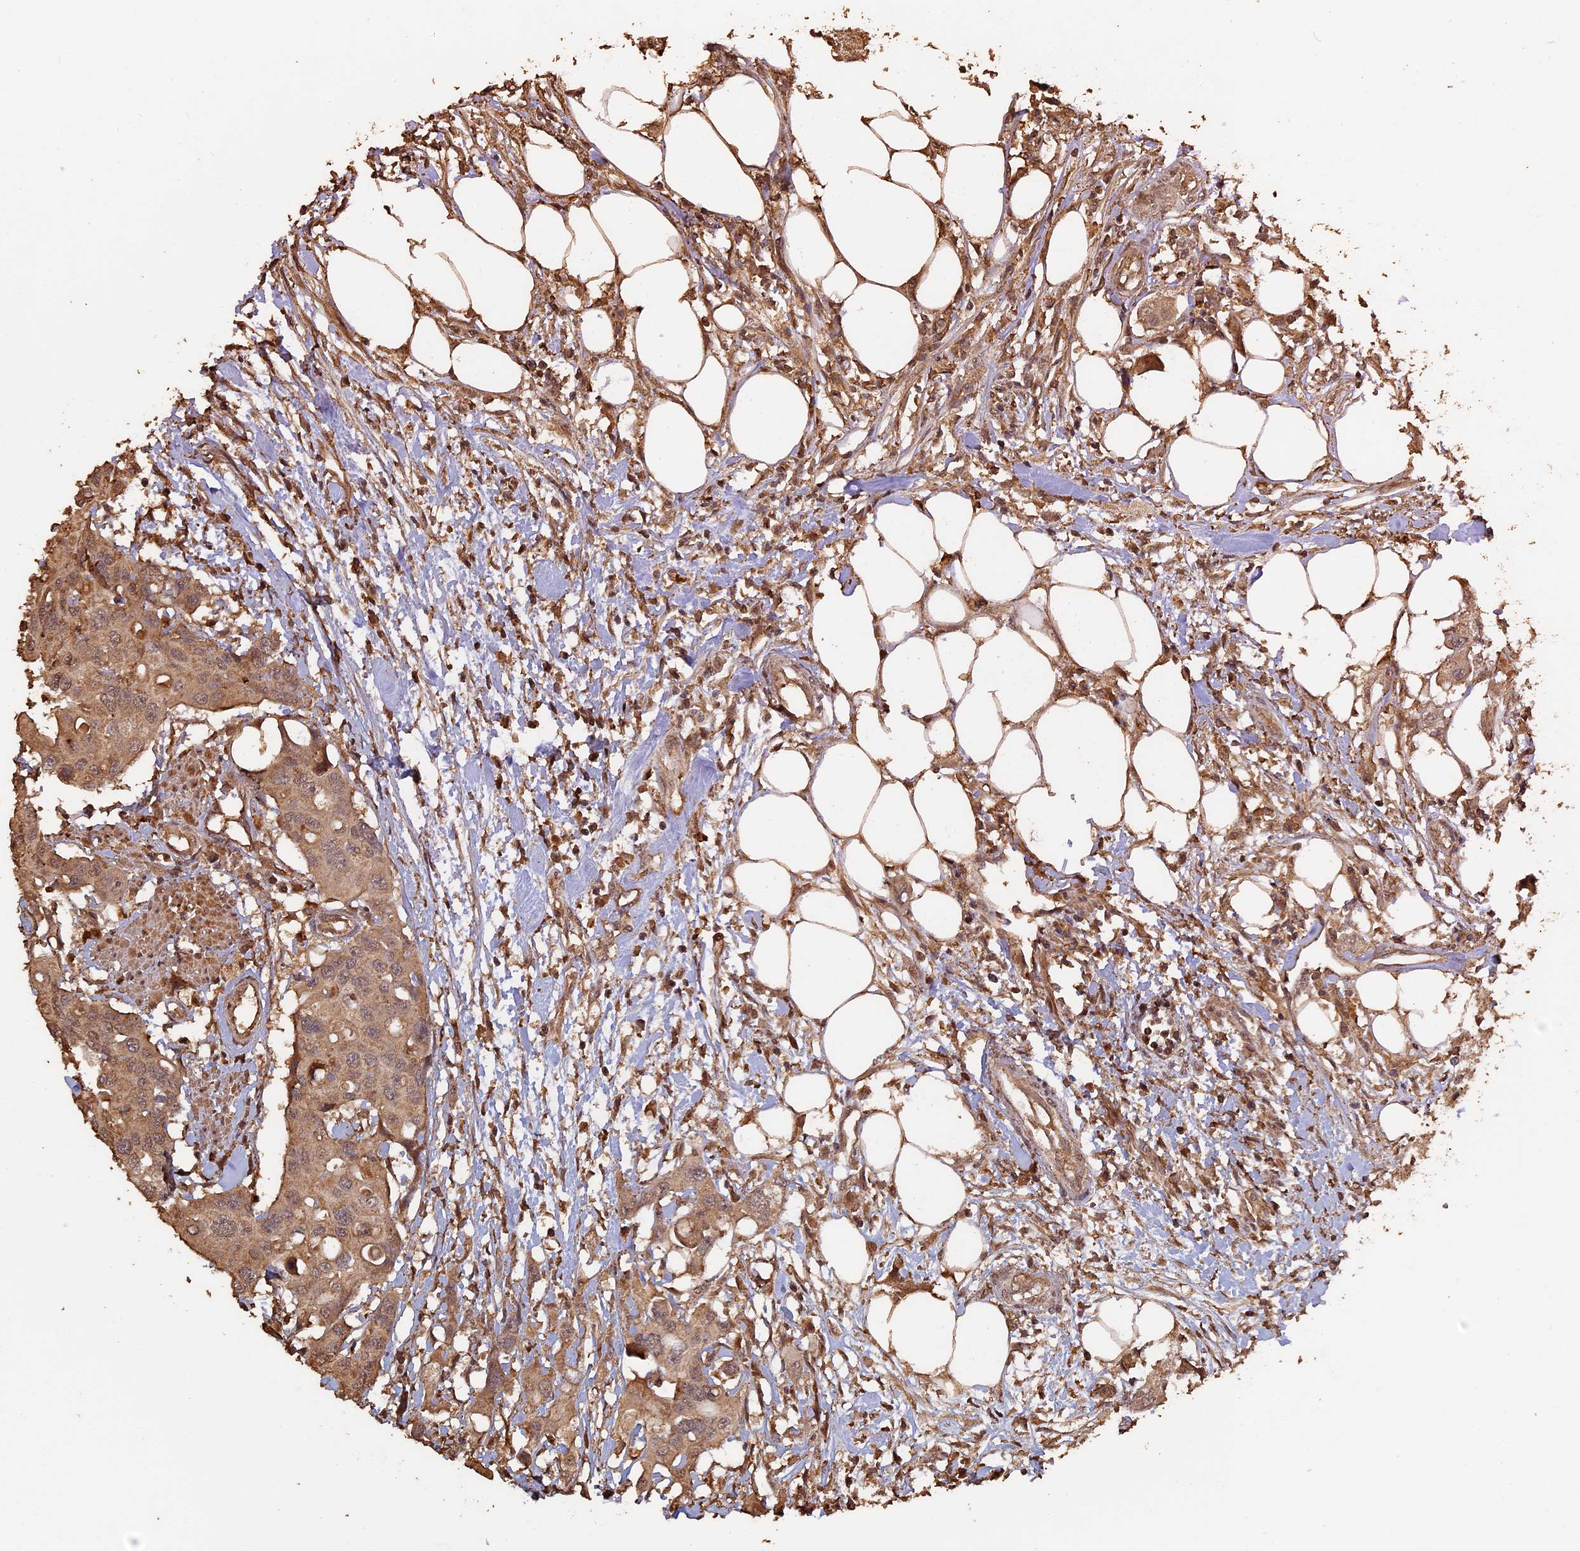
{"staining": {"intensity": "moderate", "quantity": ">75%", "location": "cytoplasmic/membranous"}, "tissue": "colorectal cancer", "cell_type": "Tumor cells", "image_type": "cancer", "snomed": [{"axis": "morphology", "description": "Adenocarcinoma, NOS"}, {"axis": "topography", "description": "Colon"}], "caption": "Approximately >75% of tumor cells in human colorectal adenocarcinoma demonstrate moderate cytoplasmic/membranous protein positivity as visualized by brown immunohistochemical staining.", "gene": "HUNK", "patient": {"sex": "male", "age": 77}}